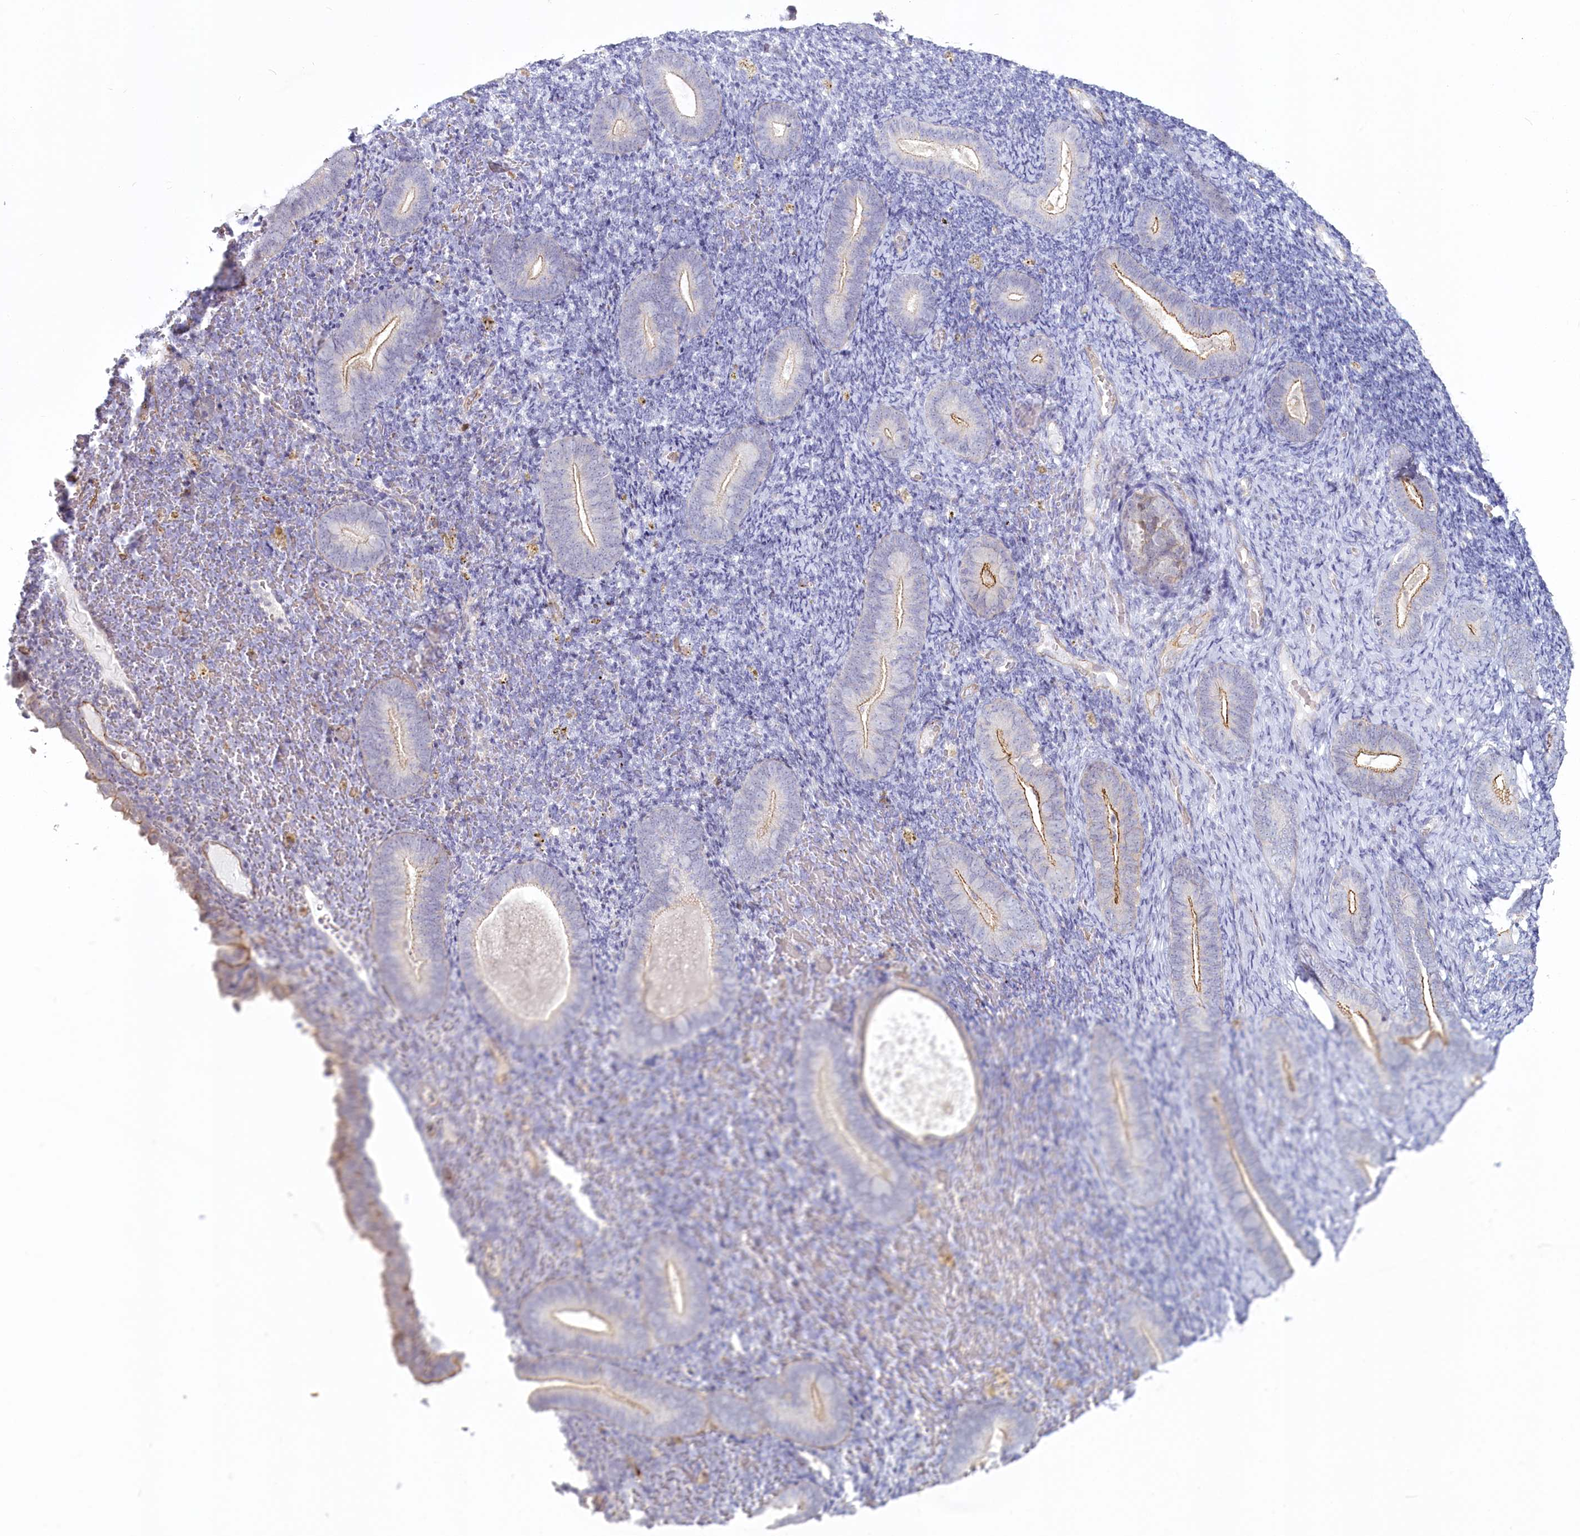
{"staining": {"intensity": "negative", "quantity": "none", "location": "none"}, "tissue": "endometrium", "cell_type": "Cells in endometrial stroma", "image_type": "normal", "snomed": [{"axis": "morphology", "description": "Normal tissue, NOS"}, {"axis": "topography", "description": "Endometrium"}], "caption": "The micrograph displays no staining of cells in endometrial stroma in normal endometrium. (DAB (3,3'-diaminobenzidine) immunohistochemistry (IHC), high magnification).", "gene": "ABHD8", "patient": {"sex": "female", "age": 51}}